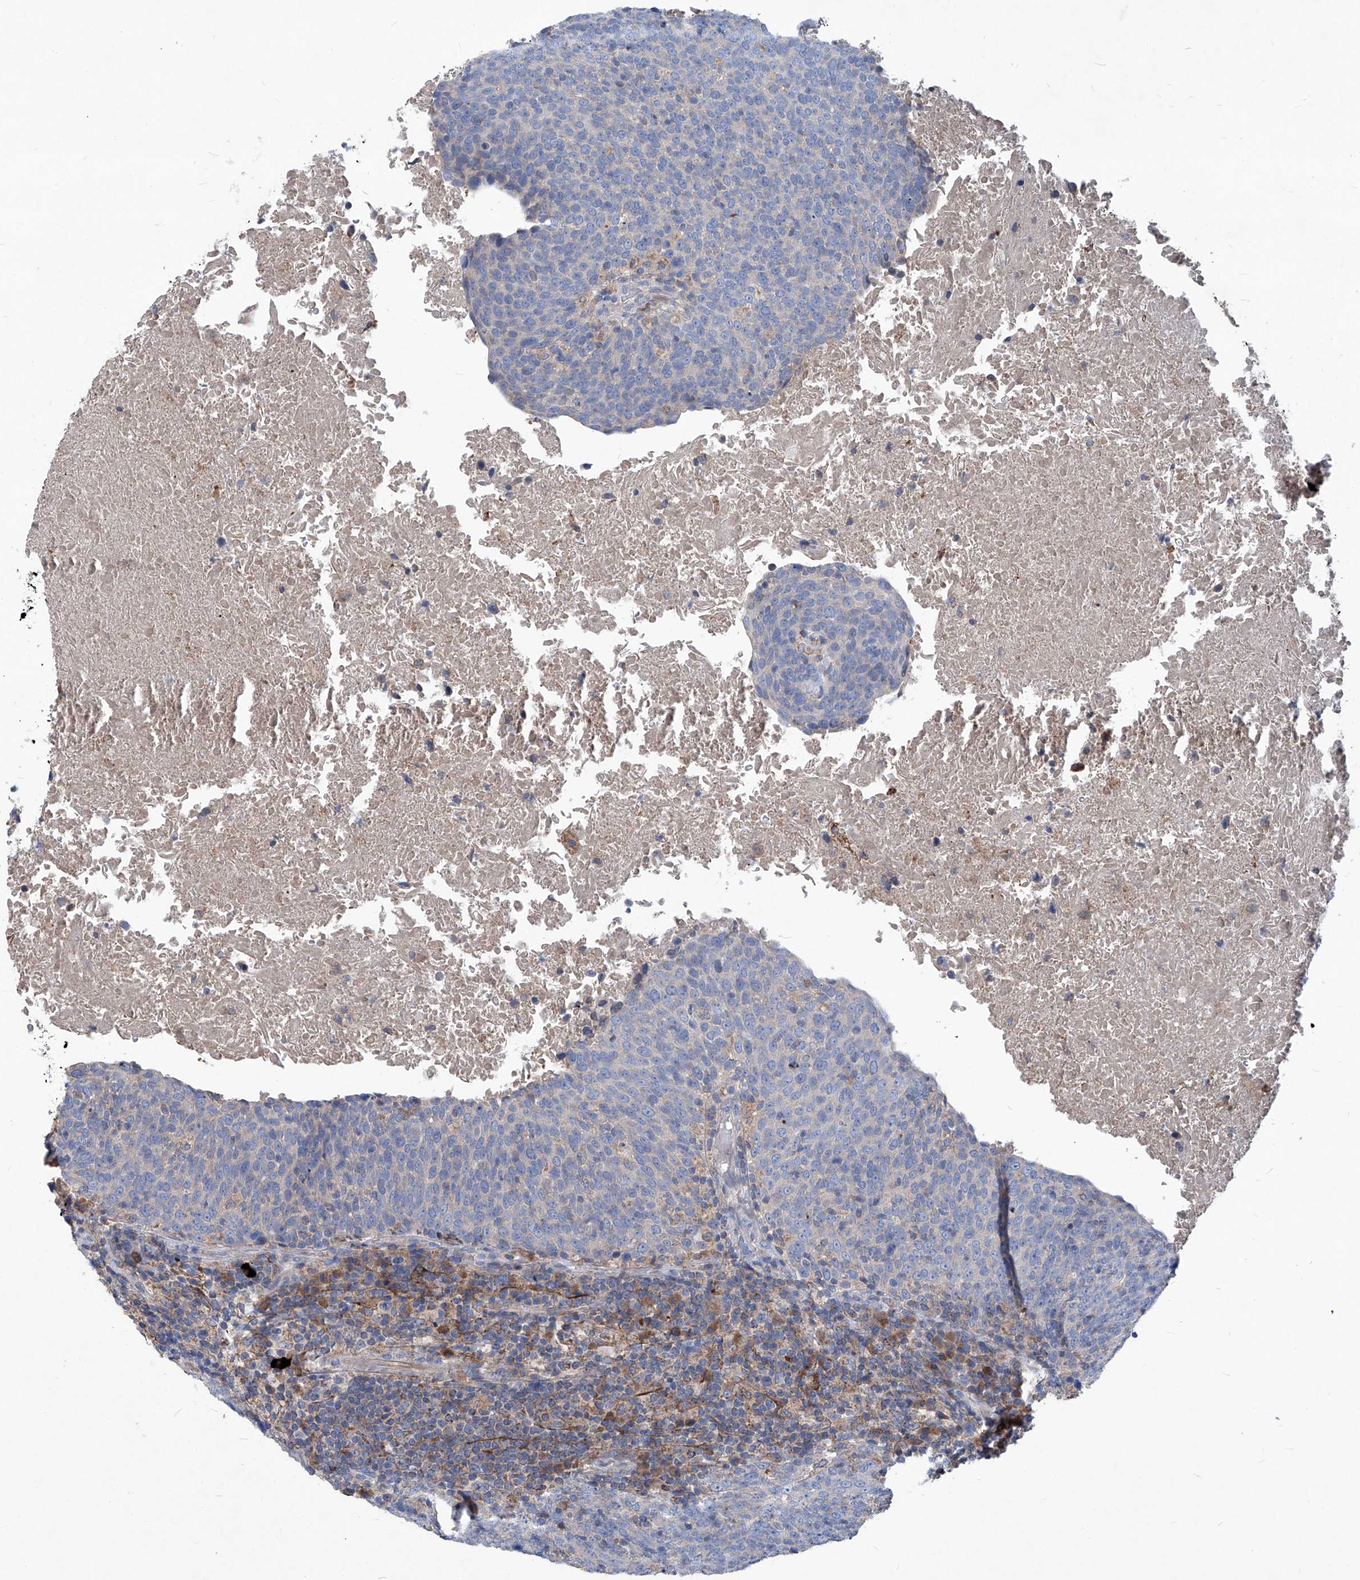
{"staining": {"intensity": "negative", "quantity": "none", "location": "none"}, "tissue": "head and neck cancer", "cell_type": "Tumor cells", "image_type": "cancer", "snomed": [{"axis": "morphology", "description": "Squamous cell carcinoma, NOS"}, {"axis": "morphology", "description": "Squamous cell carcinoma, metastatic, NOS"}, {"axis": "topography", "description": "Lymph node"}, {"axis": "topography", "description": "Head-Neck"}], "caption": "Protein analysis of head and neck metastatic squamous cell carcinoma exhibits no significant expression in tumor cells.", "gene": "EPHA8", "patient": {"sex": "male", "age": 62}}